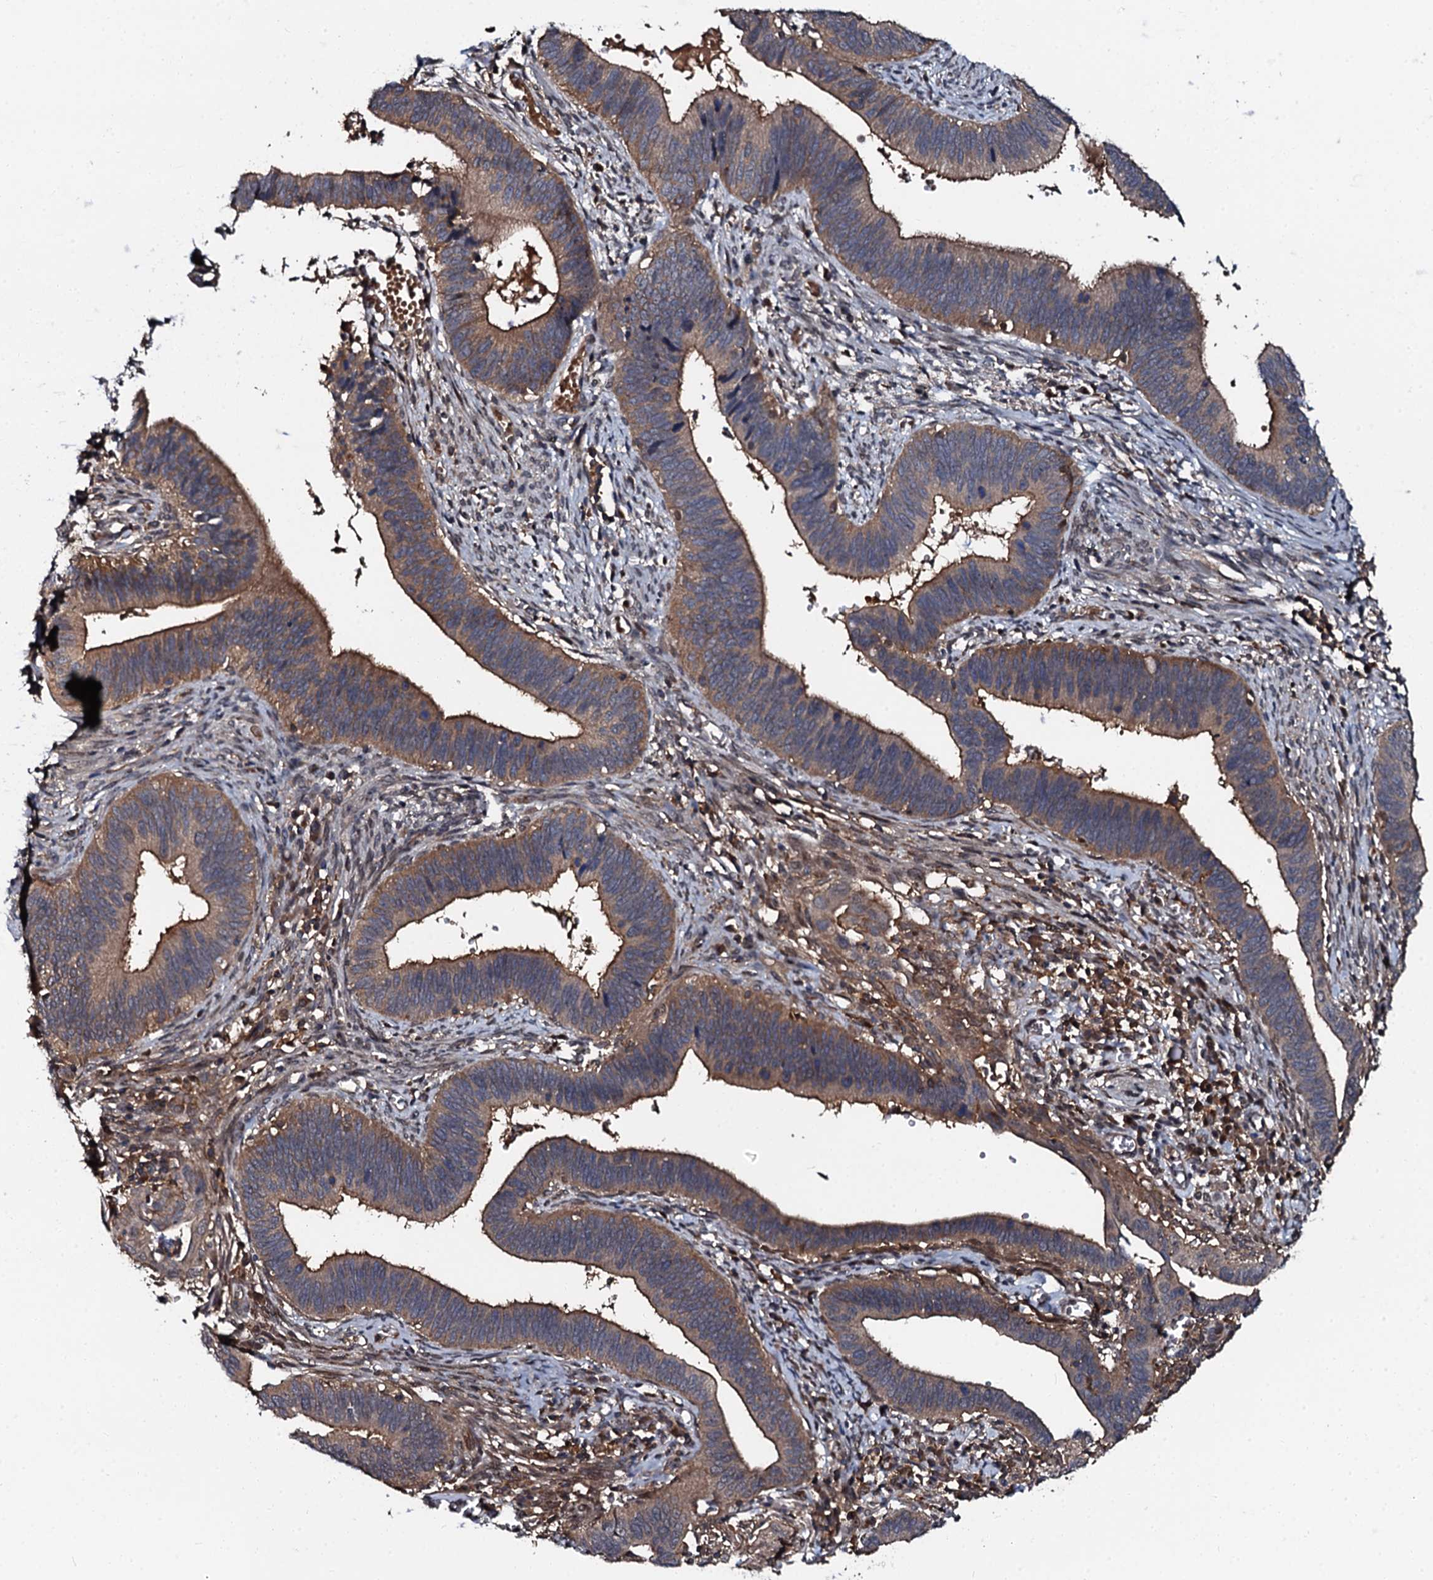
{"staining": {"intensity": "moderate", "quantity": ">75%", "location": "cytoplasmic/membranous"}, "tissue": "cervical cancer", "cell_type": "Tumor cells", "image_type": "cancer", "snomed": [{"axis": "morphology", "description": "Adenocarcinoma, NOS"}, {"axis": "topography", "description": "Cervix"}], "caption": "The immunohistochemical stain labels moderate cytoplasmic/membranous expression in tumor cells of cervical cancer (adenocarcinoma) tissue.", "gene": "N4BP1", "patient": {"sex": "female", "age": 42}}